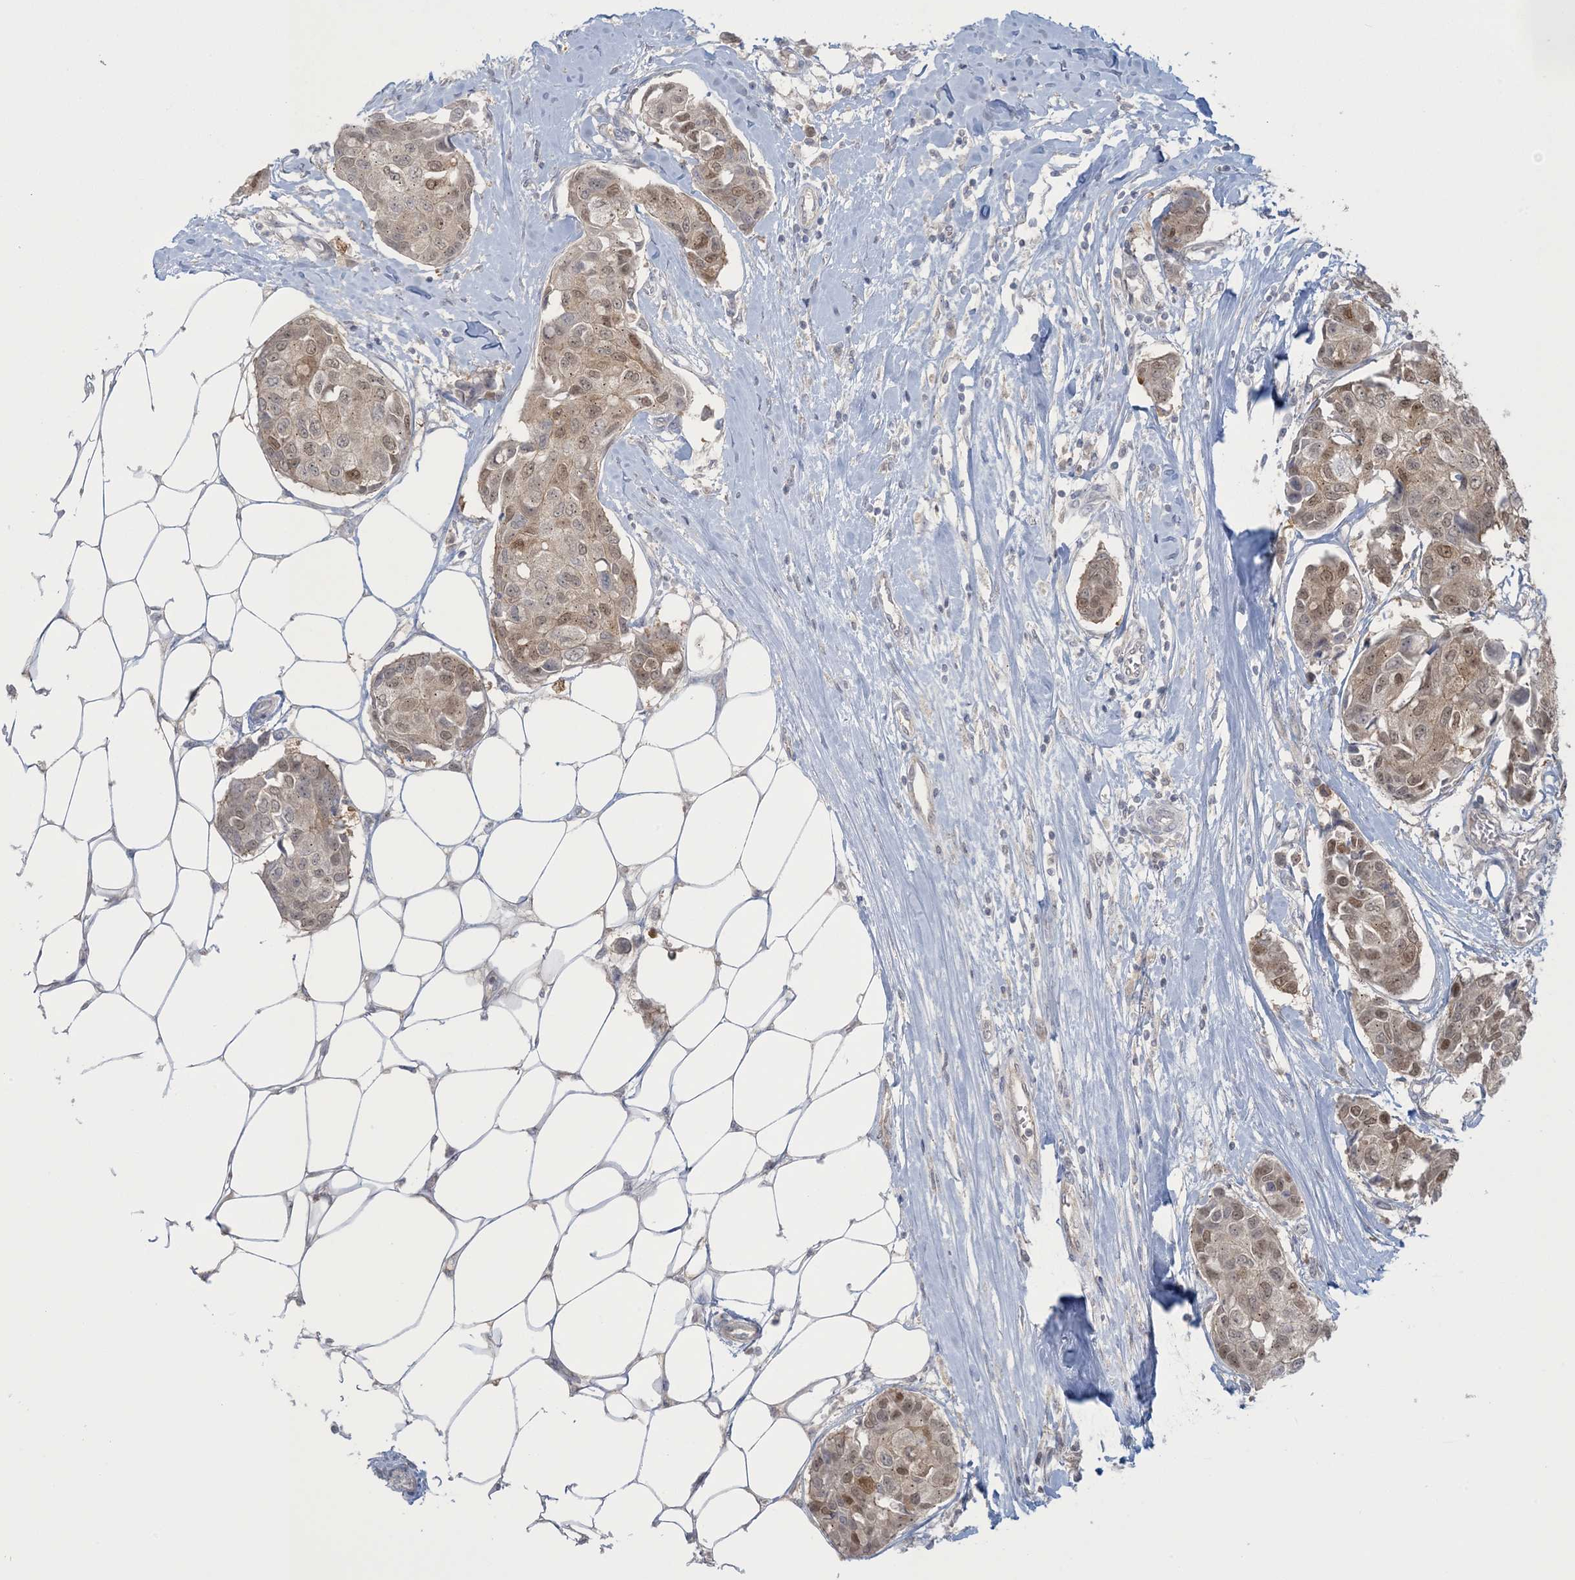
{"staining": {"intensity": "moderate", "quantity": "25%-75%", "location": "cytoplasmic/membranous,nuclear"}, "tissue": "breast cancer", "cell_type": "Tumor cells", "image_type": "cancer", "snomed": [{"axis": "morphology", "description": "Duct carcinoma"}, {"axis": "topography", "description": "Breast"}], "caption": "Moderate cytoplasmic/membranous and nuclear protein staining is seen in approximately 25%-75% of tumor cells in intraductal carcinoma (breast).", "gene": "NRBP2", "patient": {"sex": "female", "age": 80}}